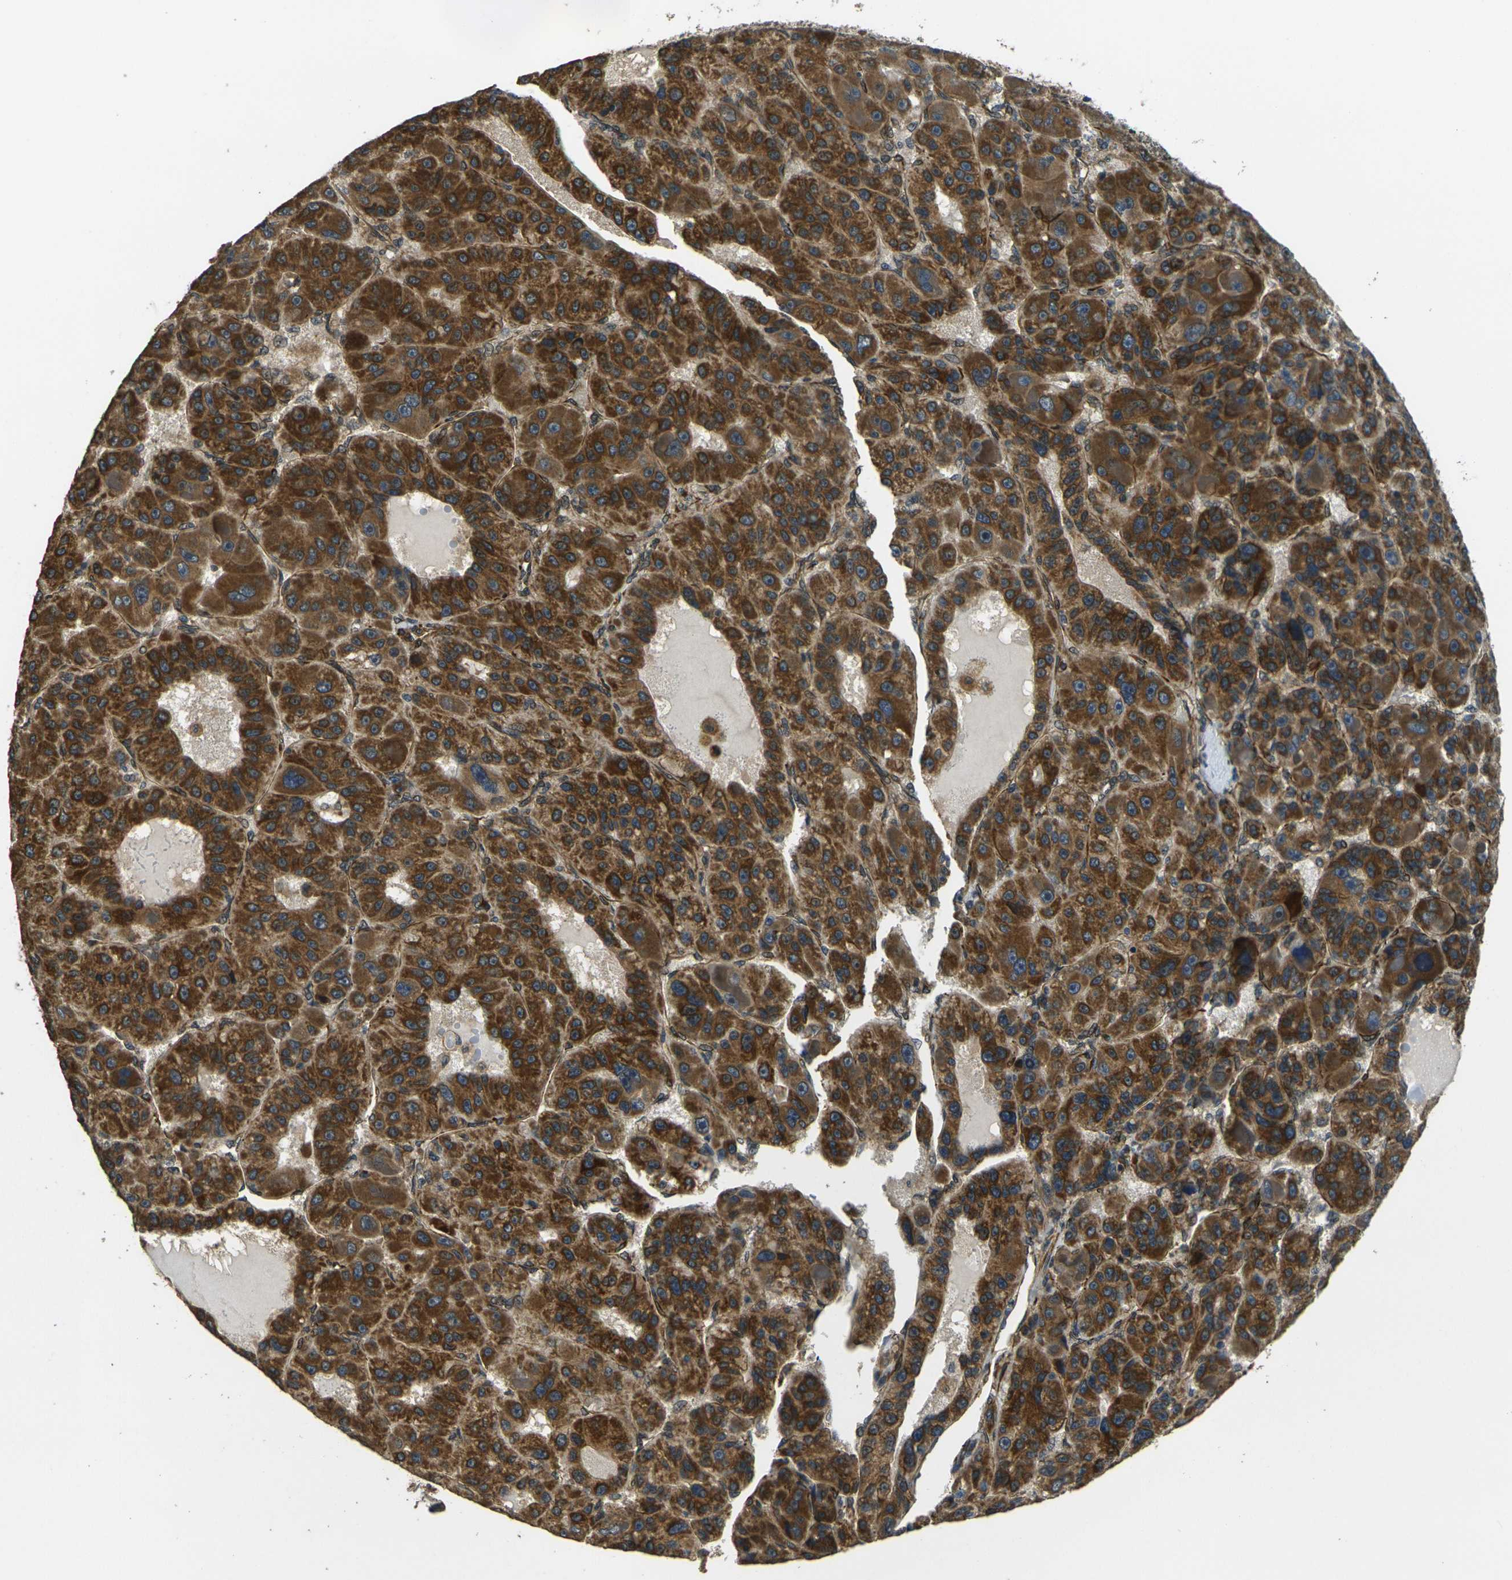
{"staining": {"intensity": "strong", "quantity": ">75%", "location": "cytoplasmic/membranous"}, "tissue": "liver cancer", "cell_type": "Tumor cells", "image_type": "cancer", "snomed": [{"axis": "morphology", "description": "Carcinoma, Hepatocellular, NOS"}, {"axis": "topography", "description": "Liver"}], "caption": "An immunohistochemistry (IHC) histopathology image of tumor tissue is shown. Protein staining in brown shows strong cytoplasmic/membranous positivity in hepatocellular carcinoma (liver) within tumor cells.", "gene": "FUT11", "patient": {"sex": "male", "age": 76}}